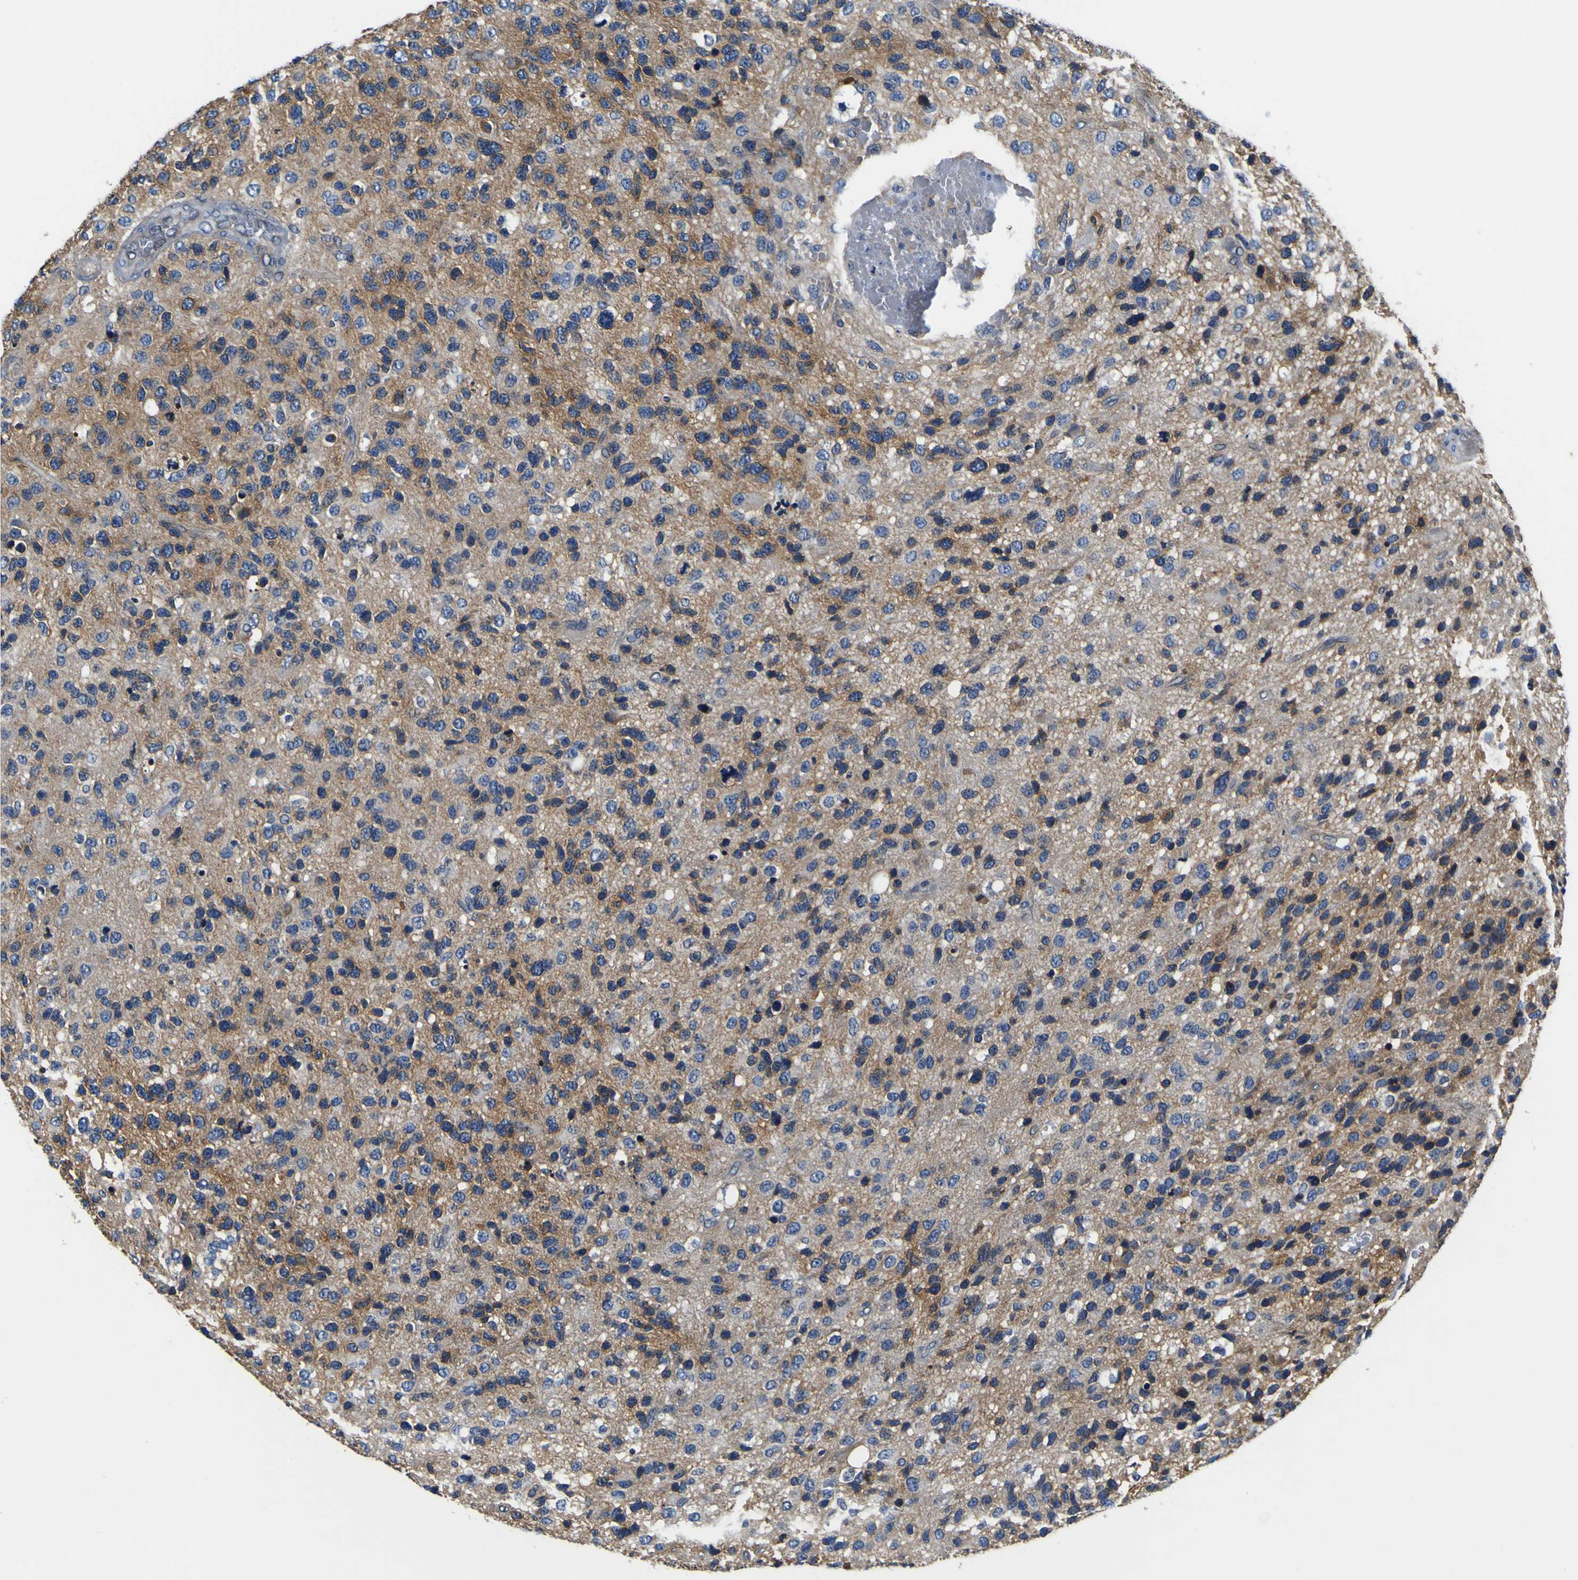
{"staining": {"intensity": "moderate", "quantity": "<25%", "location": "cytoplasmic/membranous"}, "tissue": "glioma", "cell_type": "Tumor cells", "image_type": "cancer", "snomed": [{"axis": "morphology", "description": "Glioma, malignant, High grade"}, {"axis": "topography", "description": "Brain"}], "caption": "This histopathology image reveals immunohistochemistry (IHC) staining of glioma, with low moderate cytoplasmic/membranous staining in about <25% of tumor cells.", "gene": "EPHB4", "patient": {"sex": "female", "age": 58}}